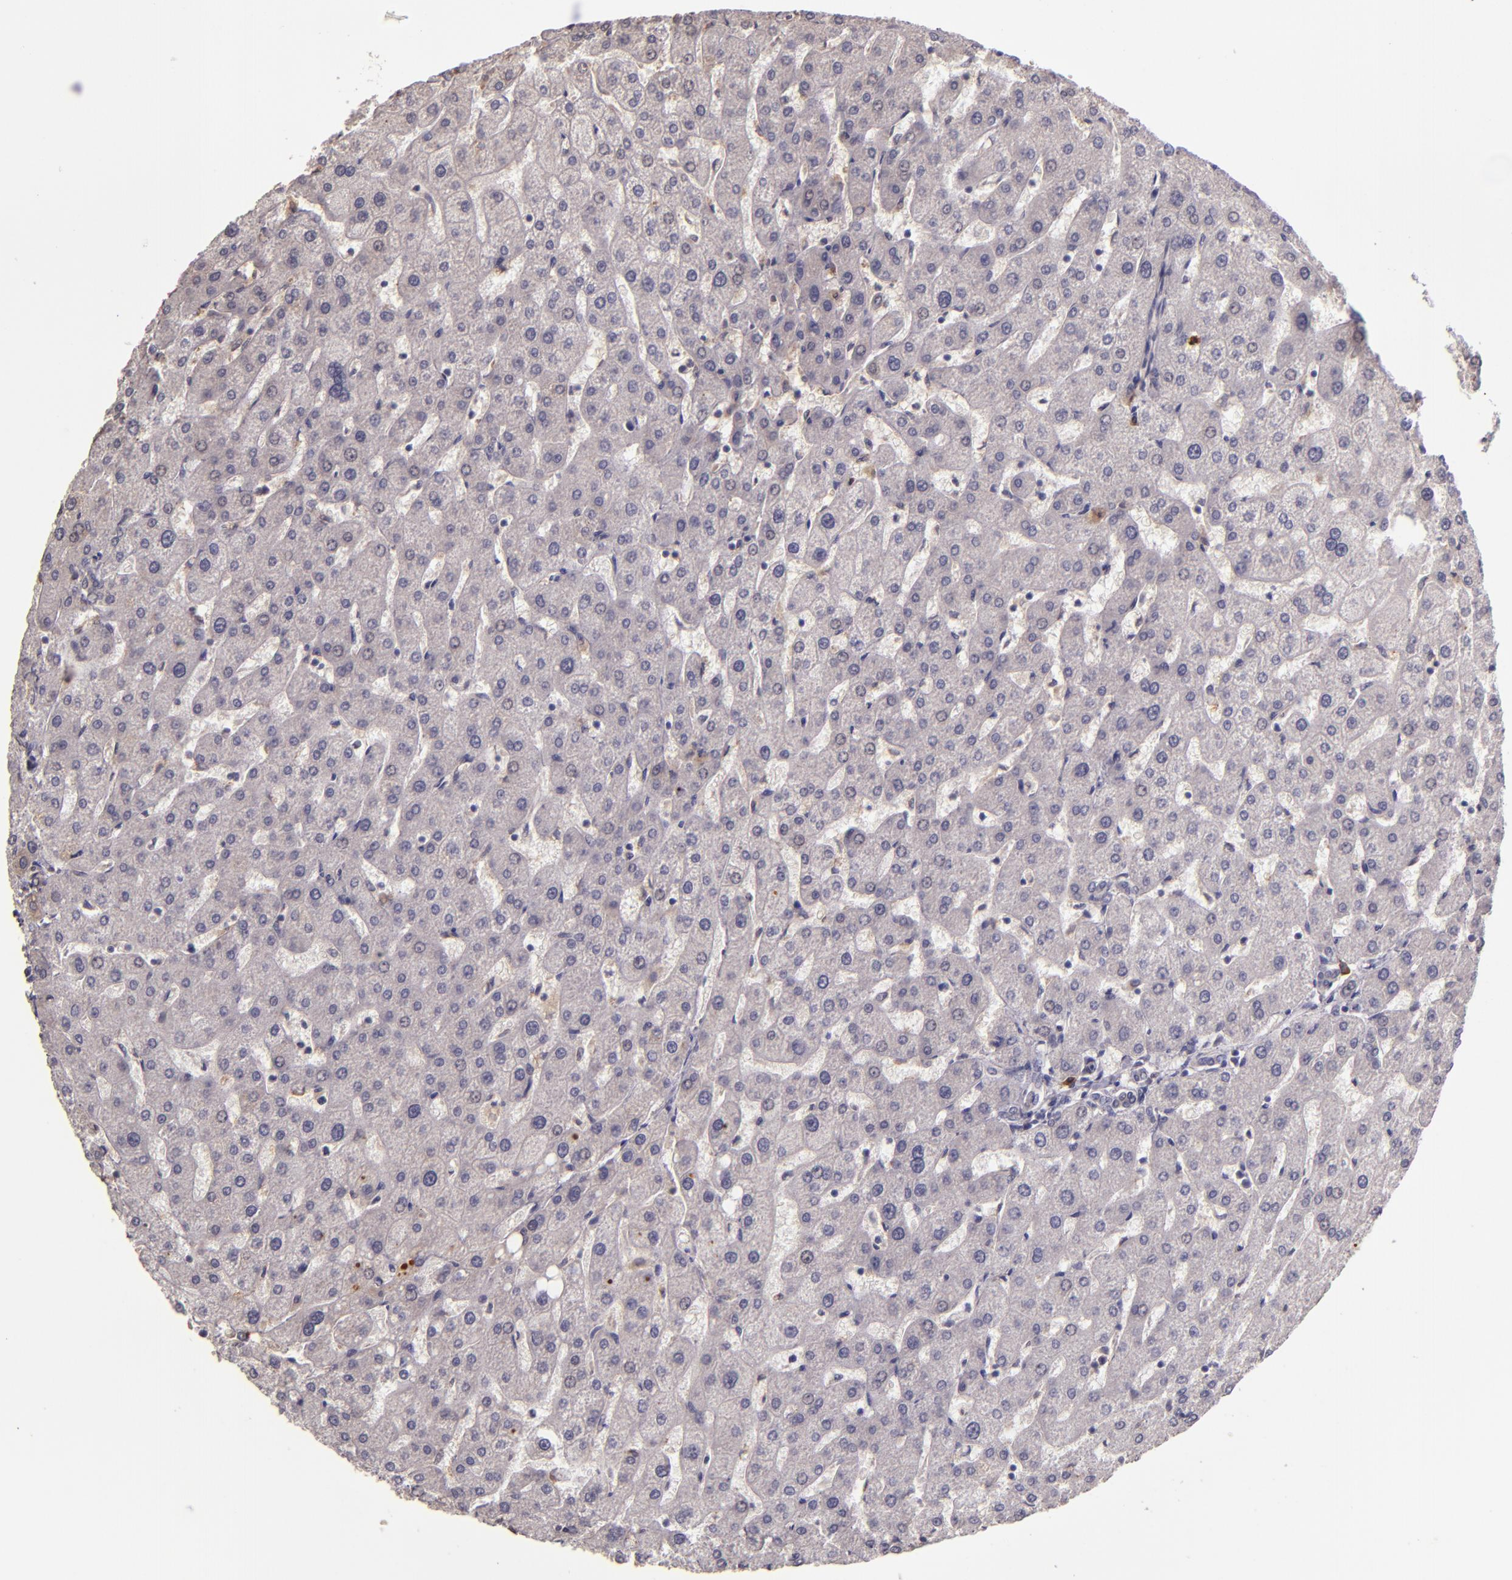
{"staining": {"intensity": "negative", "quantity": "none", "location": "none"}, "tissue": "liver", "cell_type": "Cholangiocytes", "image_type": "normal", "snomed": [{"axis": "morphology", "description": "Normal tissue, NOS"}, {"axis": "topography", "description": "Liver"}], "caption": "The histopathology image reveals no significant positivity in cholangiocytes of liver. (Immunohistochemistry (ihc), brightfield microscopy, high magnification).", "gene": "ABL1", "patient": {"sex": "male", "age": 67}}